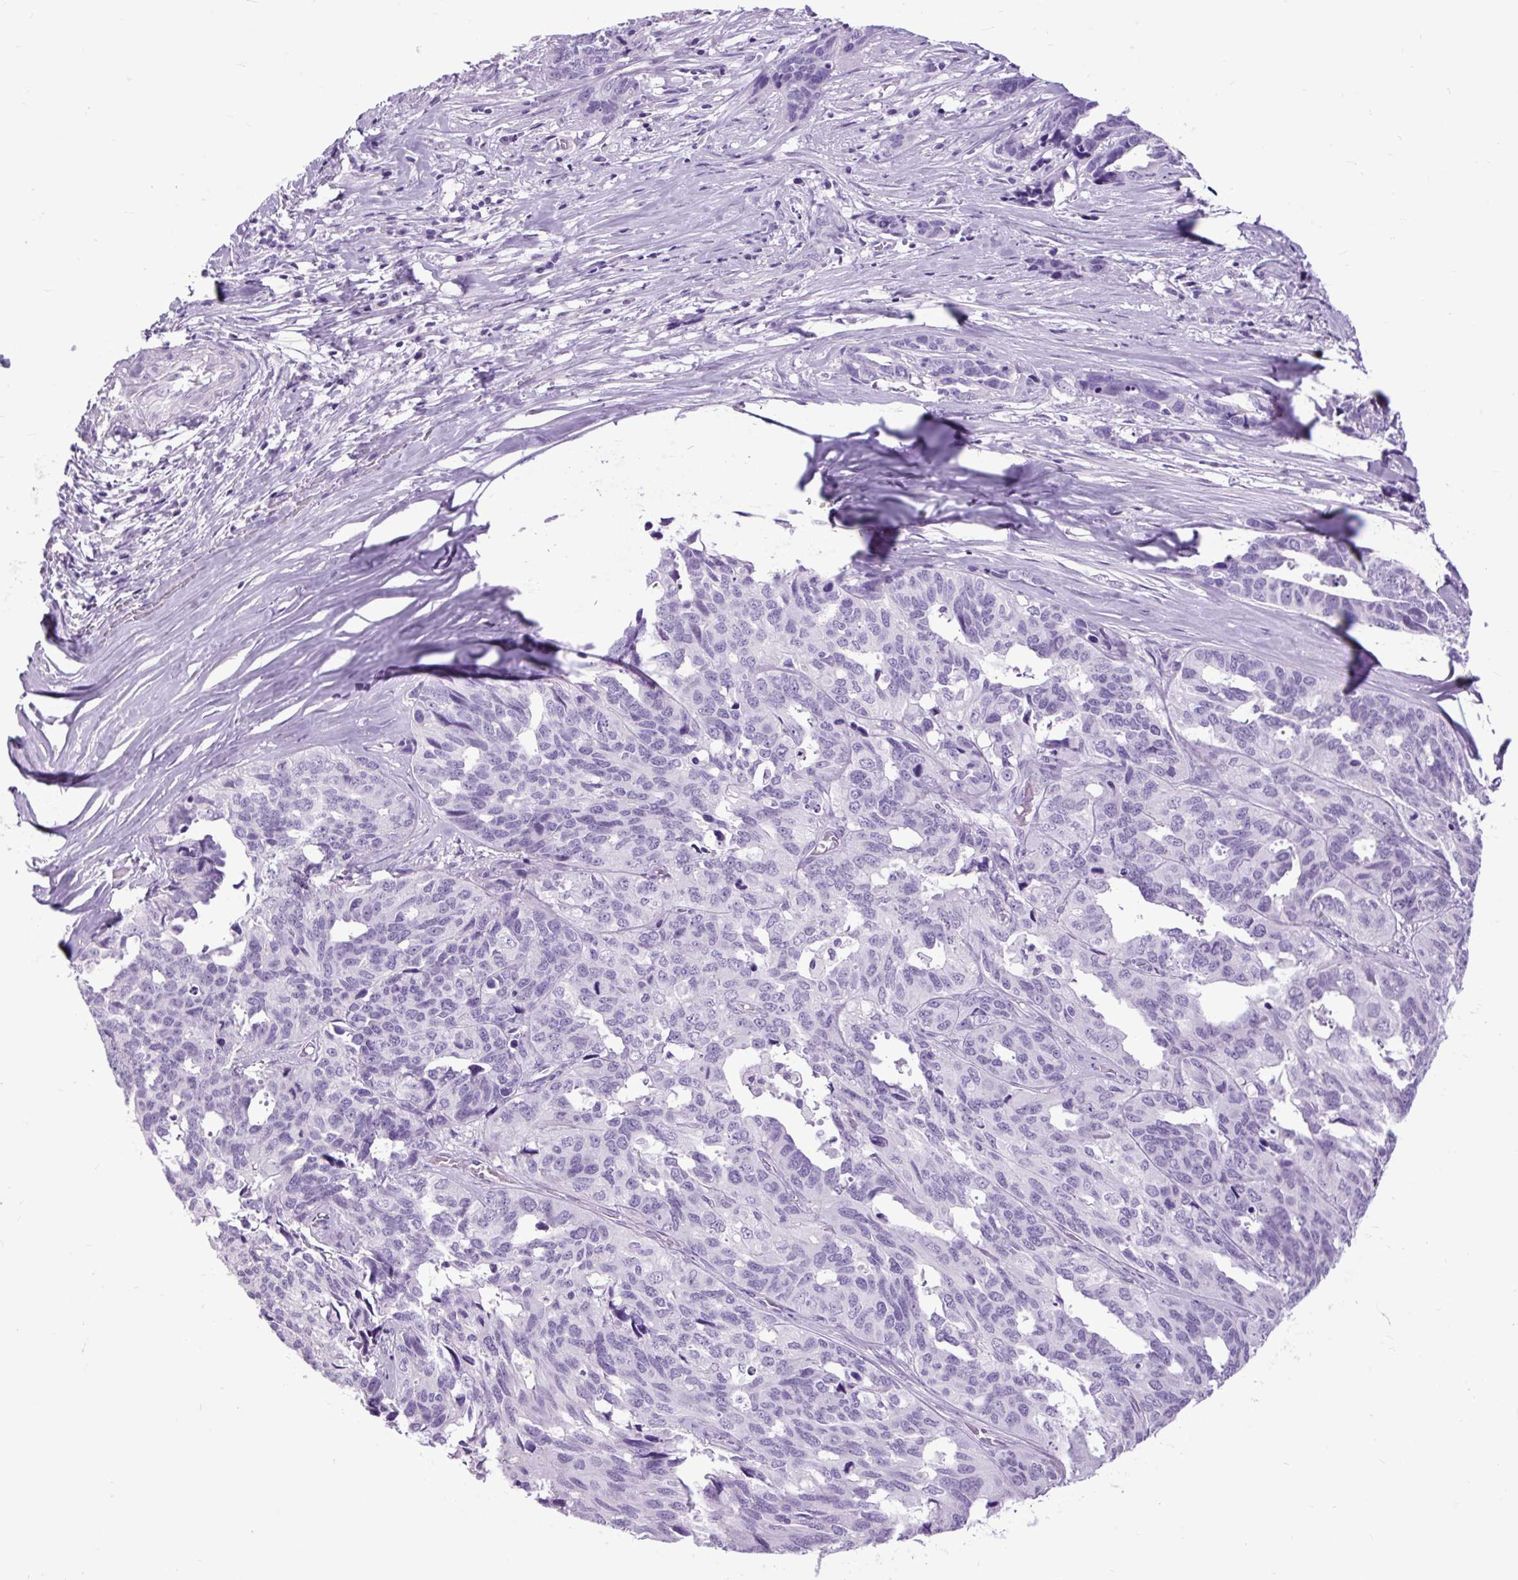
{"staining": {"intensity": "negative", "quantity": "none", "location": "none"}, "tissue": "ovarian cancer", "cell_type": "Tumor cells", "image_type": "cancer", "snomed": [{"axis": "morphology", "description": "Cystadenocarcinoma, serous, NOS"}, {"axis": "topography", "description": "Ovary"}], "caption": "An image of ovarian cancer stained for a protein shows no brown staining in tumor cells.", "gene": "DPP6", "patient": {"sex": "female", "age": 64}}